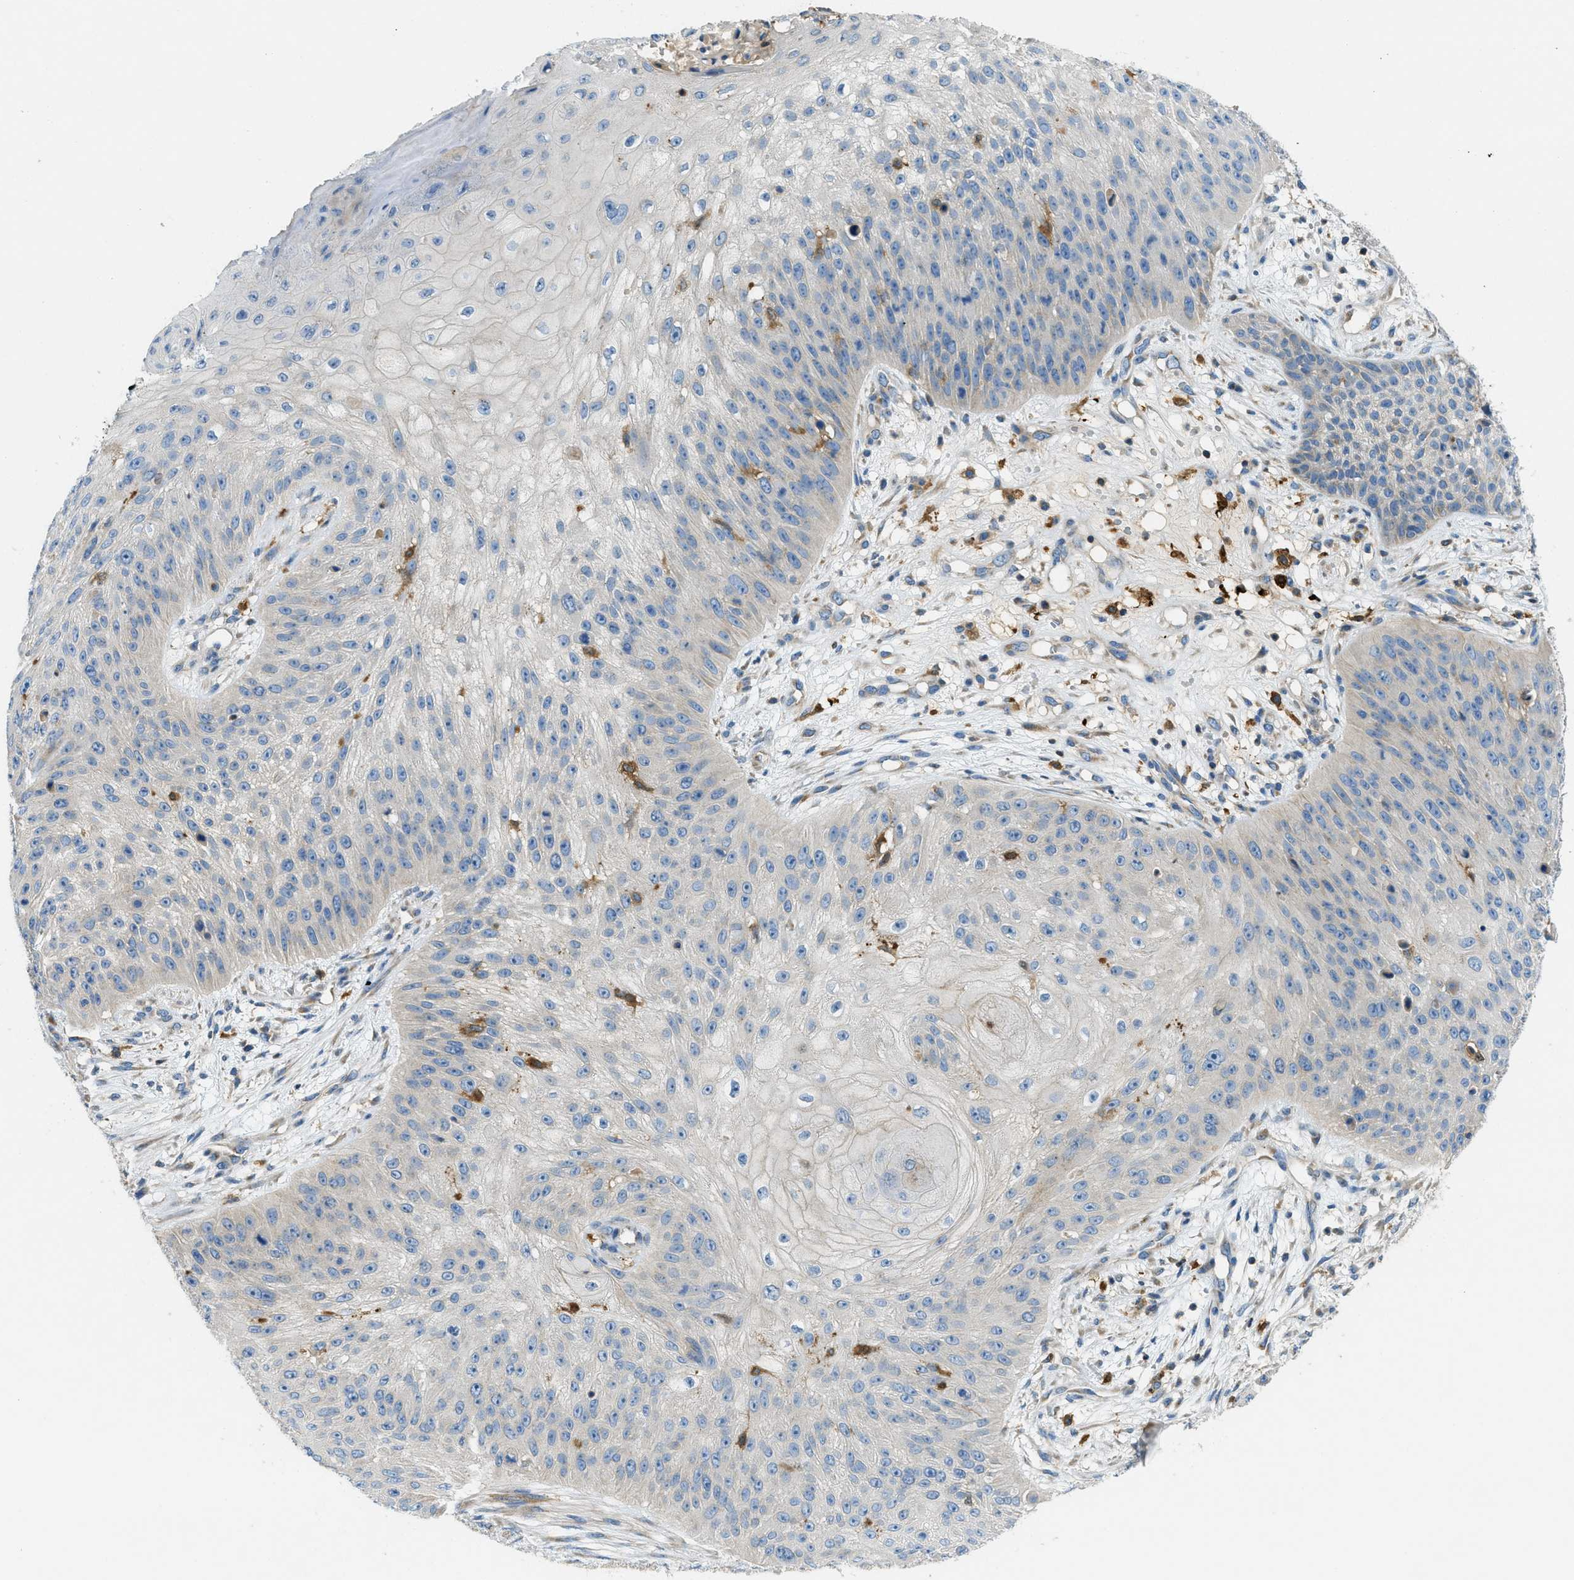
{"staining": {"intensity": "negative", "quantity": "none", "location": "none"}, "tissue": "skin cancer", "cell_type": "Tumor cells", "image_type": "cancer", "snomed": [{"axis": "morphology", "description": "Squamous cell carcinoma, NOS"}, {"axis": "topography", "description": "Skin"}], "caption": "IHC of human skin cancer shows no positivity in tumor cells.", "gene": "RFFL", "patient": {"sex": "female", "age": 80}}